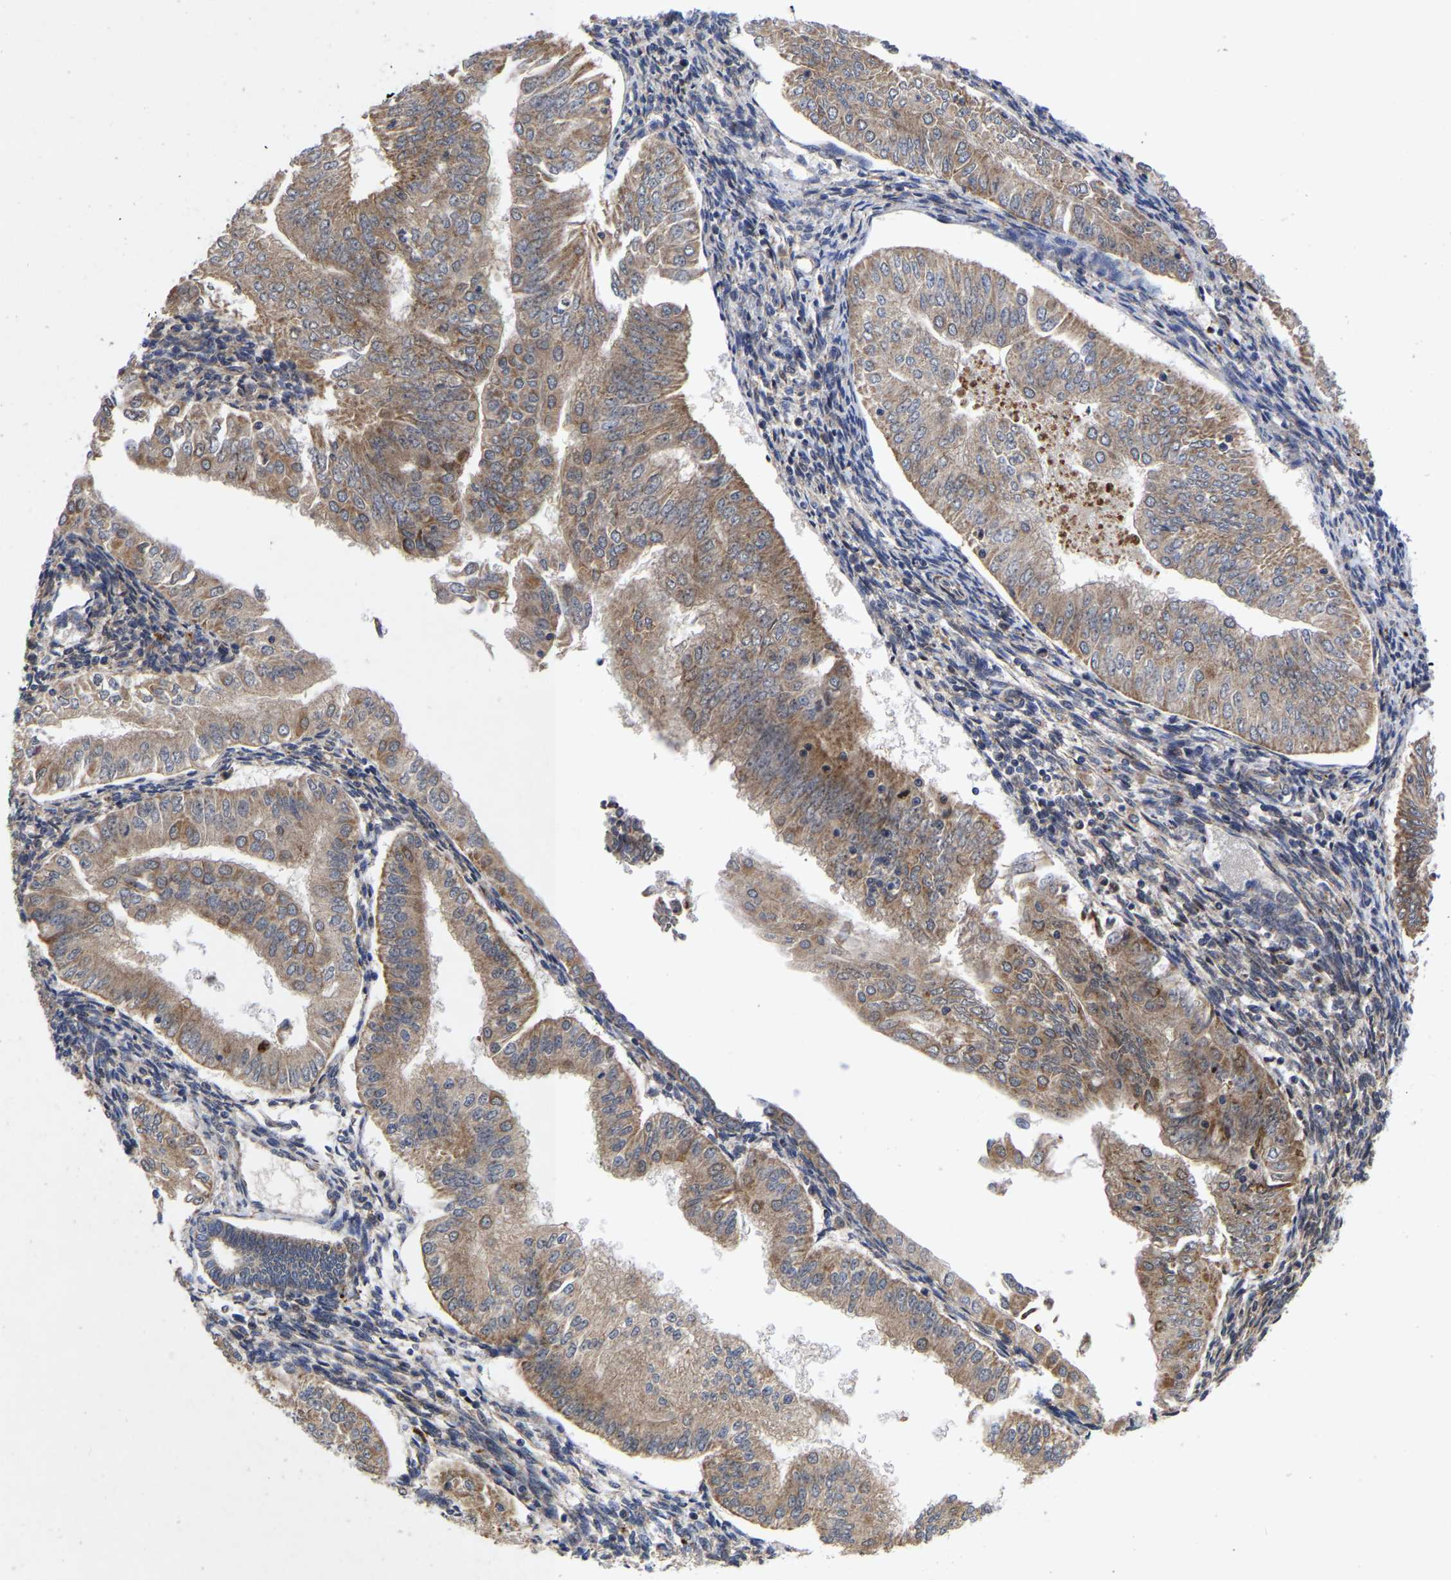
{"staining": {"intensity": "moderate", "quantity": ">75%", "location": "cytoplasmic/membranous"}, "tissue": "endometrial cancer", "cell_type": "Tumor cells", "image_type": "cancer", "snomed": [{"axis": "morphology", "description": "Normal tissue, NOS"}, {"axis": "morphology", "description": "Adenocarcinoma, NOS"}, {"axis": "topography", "description": "Endometrium"}], "caption": "Brown immunohistochemical staining in human endometrial adenocarcinoma reveals moderate cytoplasmic/membranous staining in approximately >75% of tumor cells. The staining is performed using DAB (3,3'-diaminobenzidine) brown chromogen to label protein expression. The nuclei are counter-stained blue using hematoxylin.", "gene": "JUNB", "patient": {"sex": "female", "age": 53}}